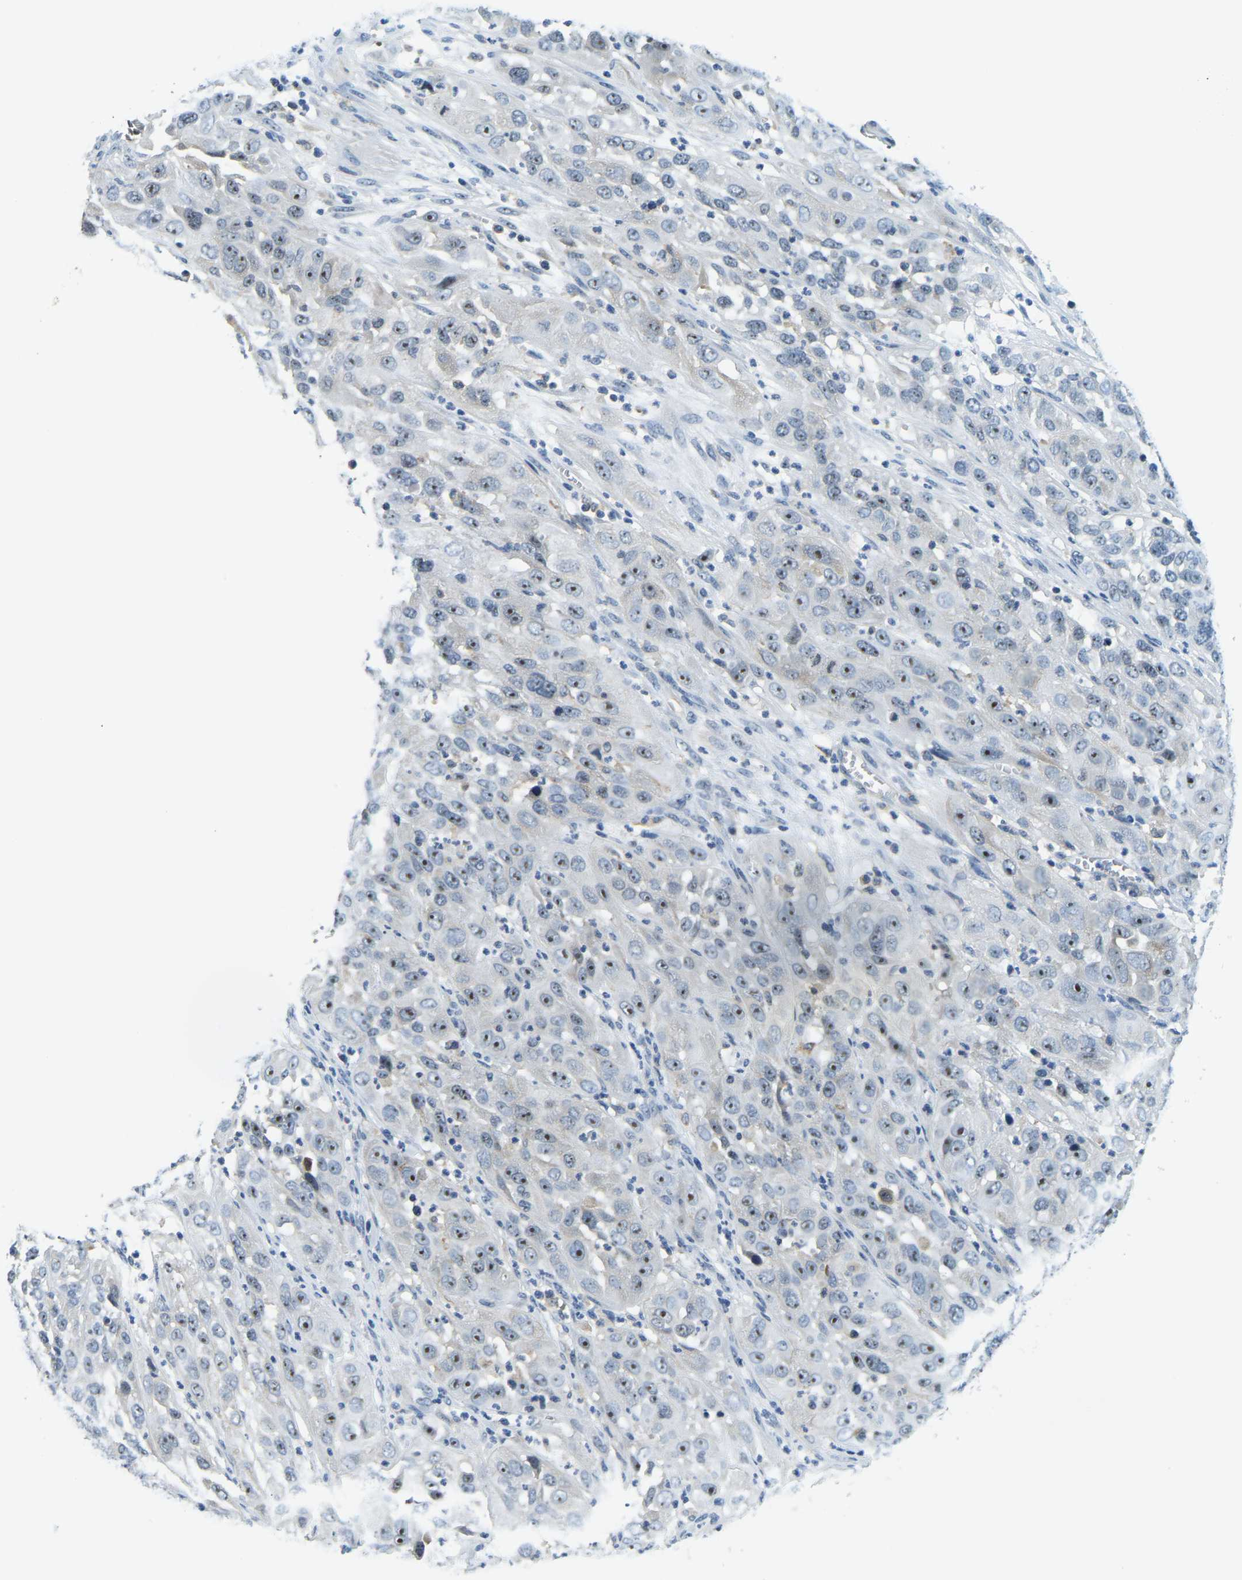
{"staining": {"intensity": "moderate", "quantity": "25%-75%", "location": "nuclear"}, "tissue": "cervical cancer", "cell_type": "Tumor cells", "image_type": "cancer", "snomed": [{"axis": "morphology", "description": "Squamous cell carcinoma, NOS"}, {"axis": "topography", "description": "Cervix"}], "caption": "A medium amount of moderate nuclear staining is appreciated in approximately 25%-75% of tumor cells in cervical cancer (squamous cell carcinoma) tissue.", "gene": "RRP1", "patient": {"sex": "female", "age": 32}}